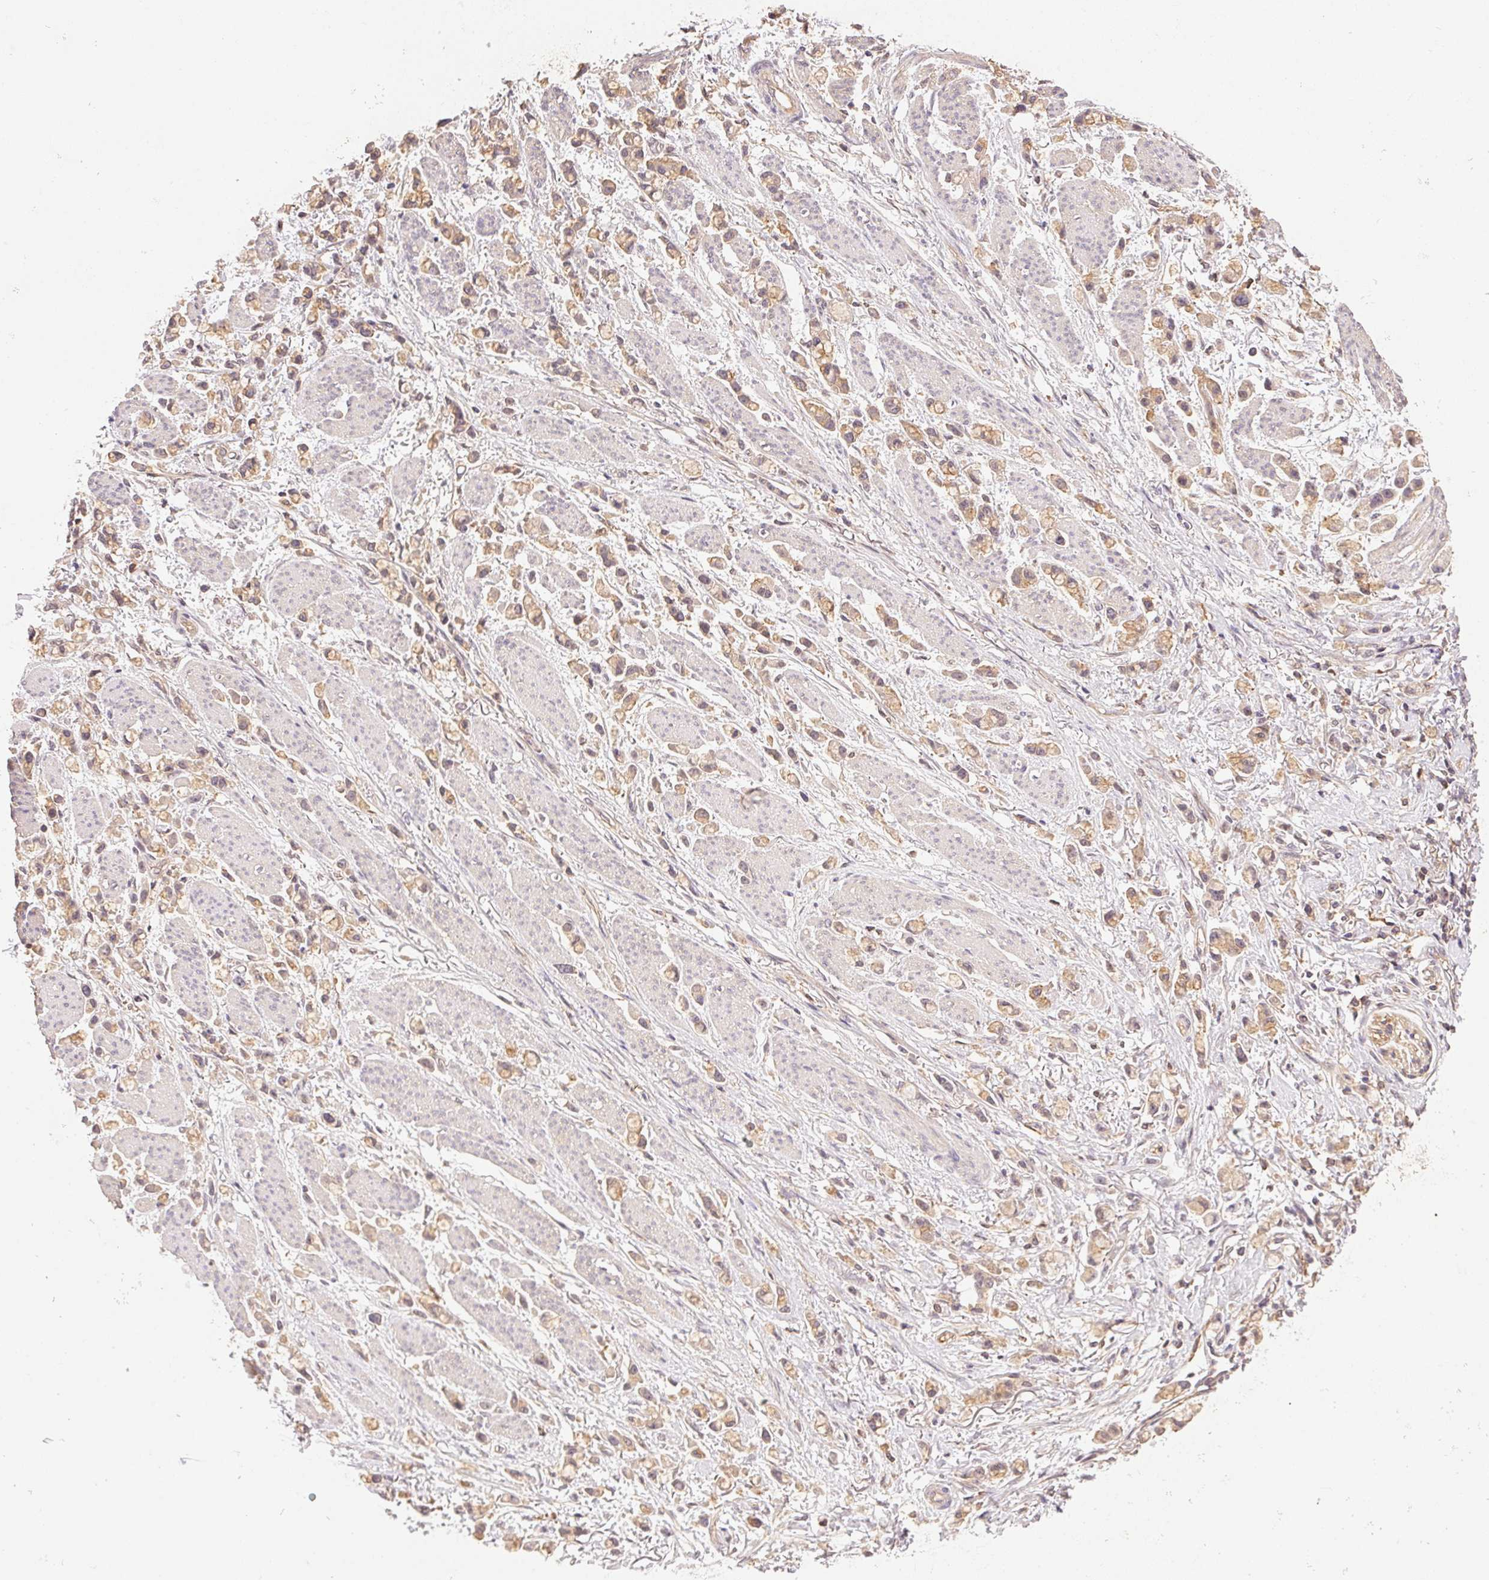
{"staining": {"intensity": "weak", "quantity": ">75%", "location": "cytoplasmic/membranous"}, "tissue": "stomach cancer", "cell_type": "Tumor cells", "image_type": "cancer", "snomed": [{"axis": "morphology", "description": "Adenocarcinoma, NOS"}, {"axis": "topography", "description": "Stomach"}], "caption": "Immunohistochemical staining of stomach adenocarcinoma exhibits low levels of weak cytoplasmic/membranous staining in about >75% of tumor cells.", "gene": "GDI2", "patient": {"sex": "female", "age": 81}}